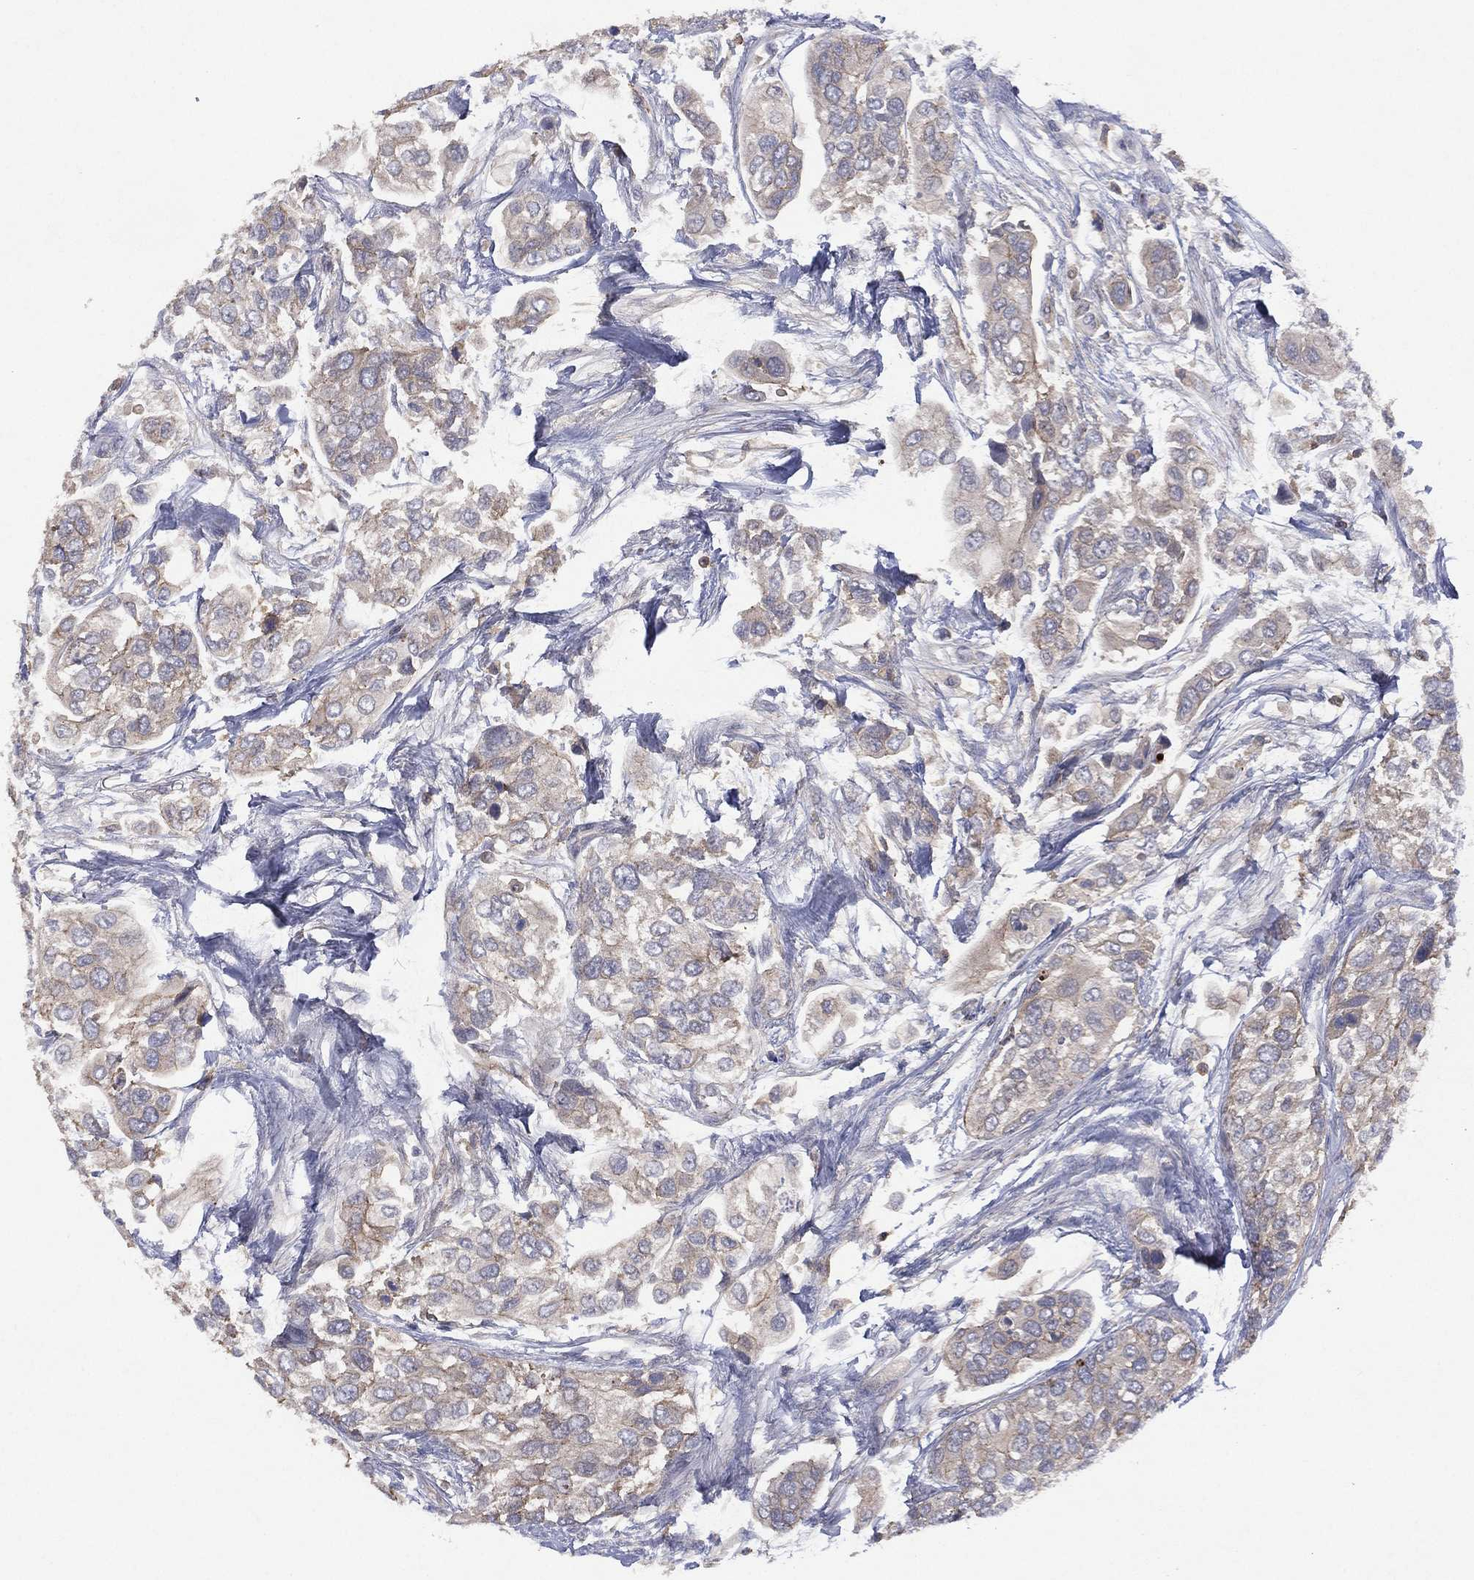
{"staining": {"intensity": "negative", "quantity": "none", "location": "none"}, "tissue": "urothelial cancer", "cell_type": "Tumor cells", "image_type": "cancer", "snomed": [{"axis": "morphology", "description": "Urothelial carcinoma, High grade"}, {"axis": "topography", "description": "Urinary bladder"}], "caption": "The photomicrograph exhibits no staining of tumor cells in urothelial cancer.", "gene": "DOCK8", "patient": {"sex": "male", "age": 77}}